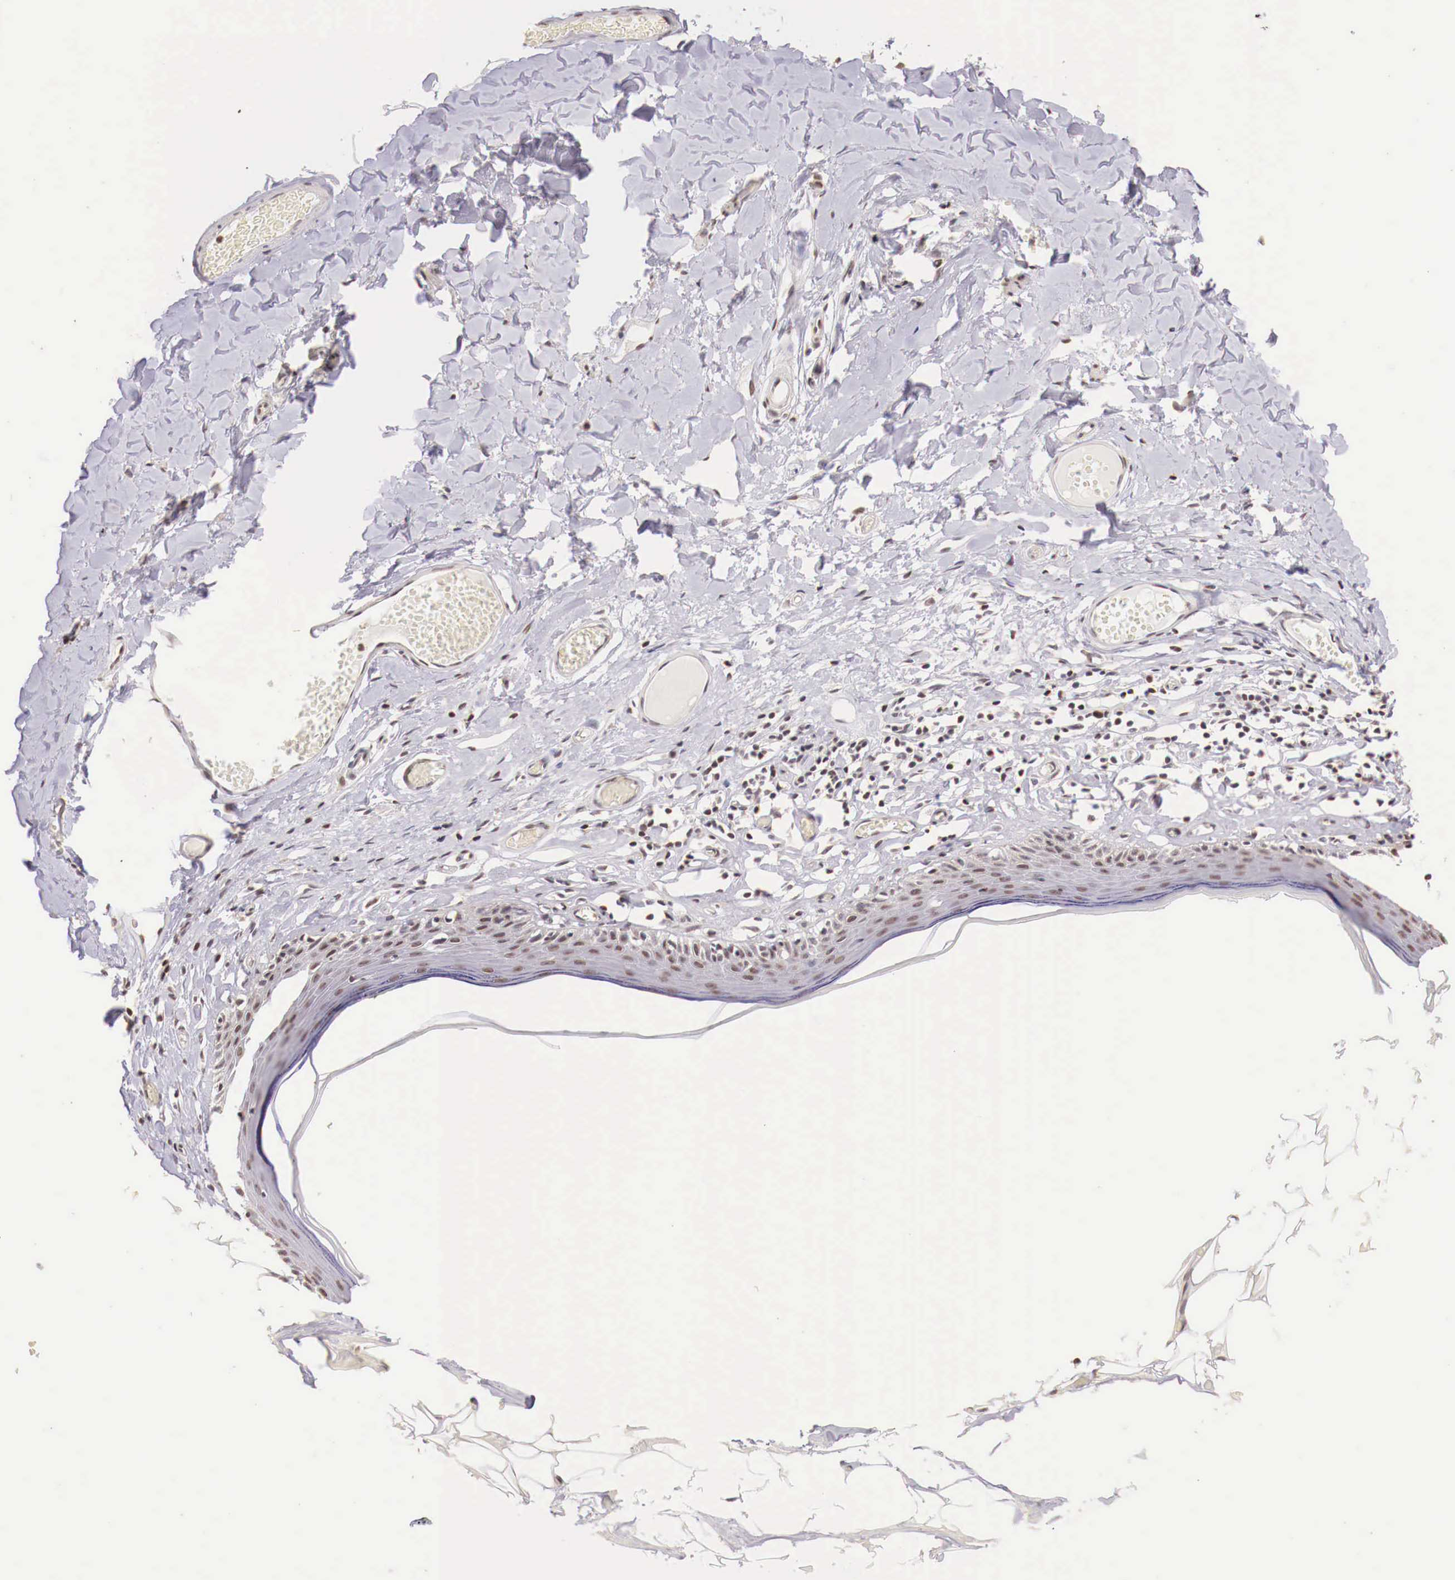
{"staining": {"intensity": "moderate", "quantity": "25%-75%", "location": "nuclear"}, "tissue": "skin", "cell_type": "Epidermal cells", "image_type": "normal", "snomed": [{"axis": "morphology", "description": "Normal tissue, NOS"}, {"axis": "topography", "description": "Vascular tissue"}, {"axis": "topography", "description": "Vulva"}, {"axis": "topography", "description": "Peripheral nerve tissue"}], "caption": "This is a micrograph of IHC staining of benign skin, which shows moderate expression in the nuclear of epidermal cells.", "gene": "SP1", "patient": {"sex": "female", "age": 86}}